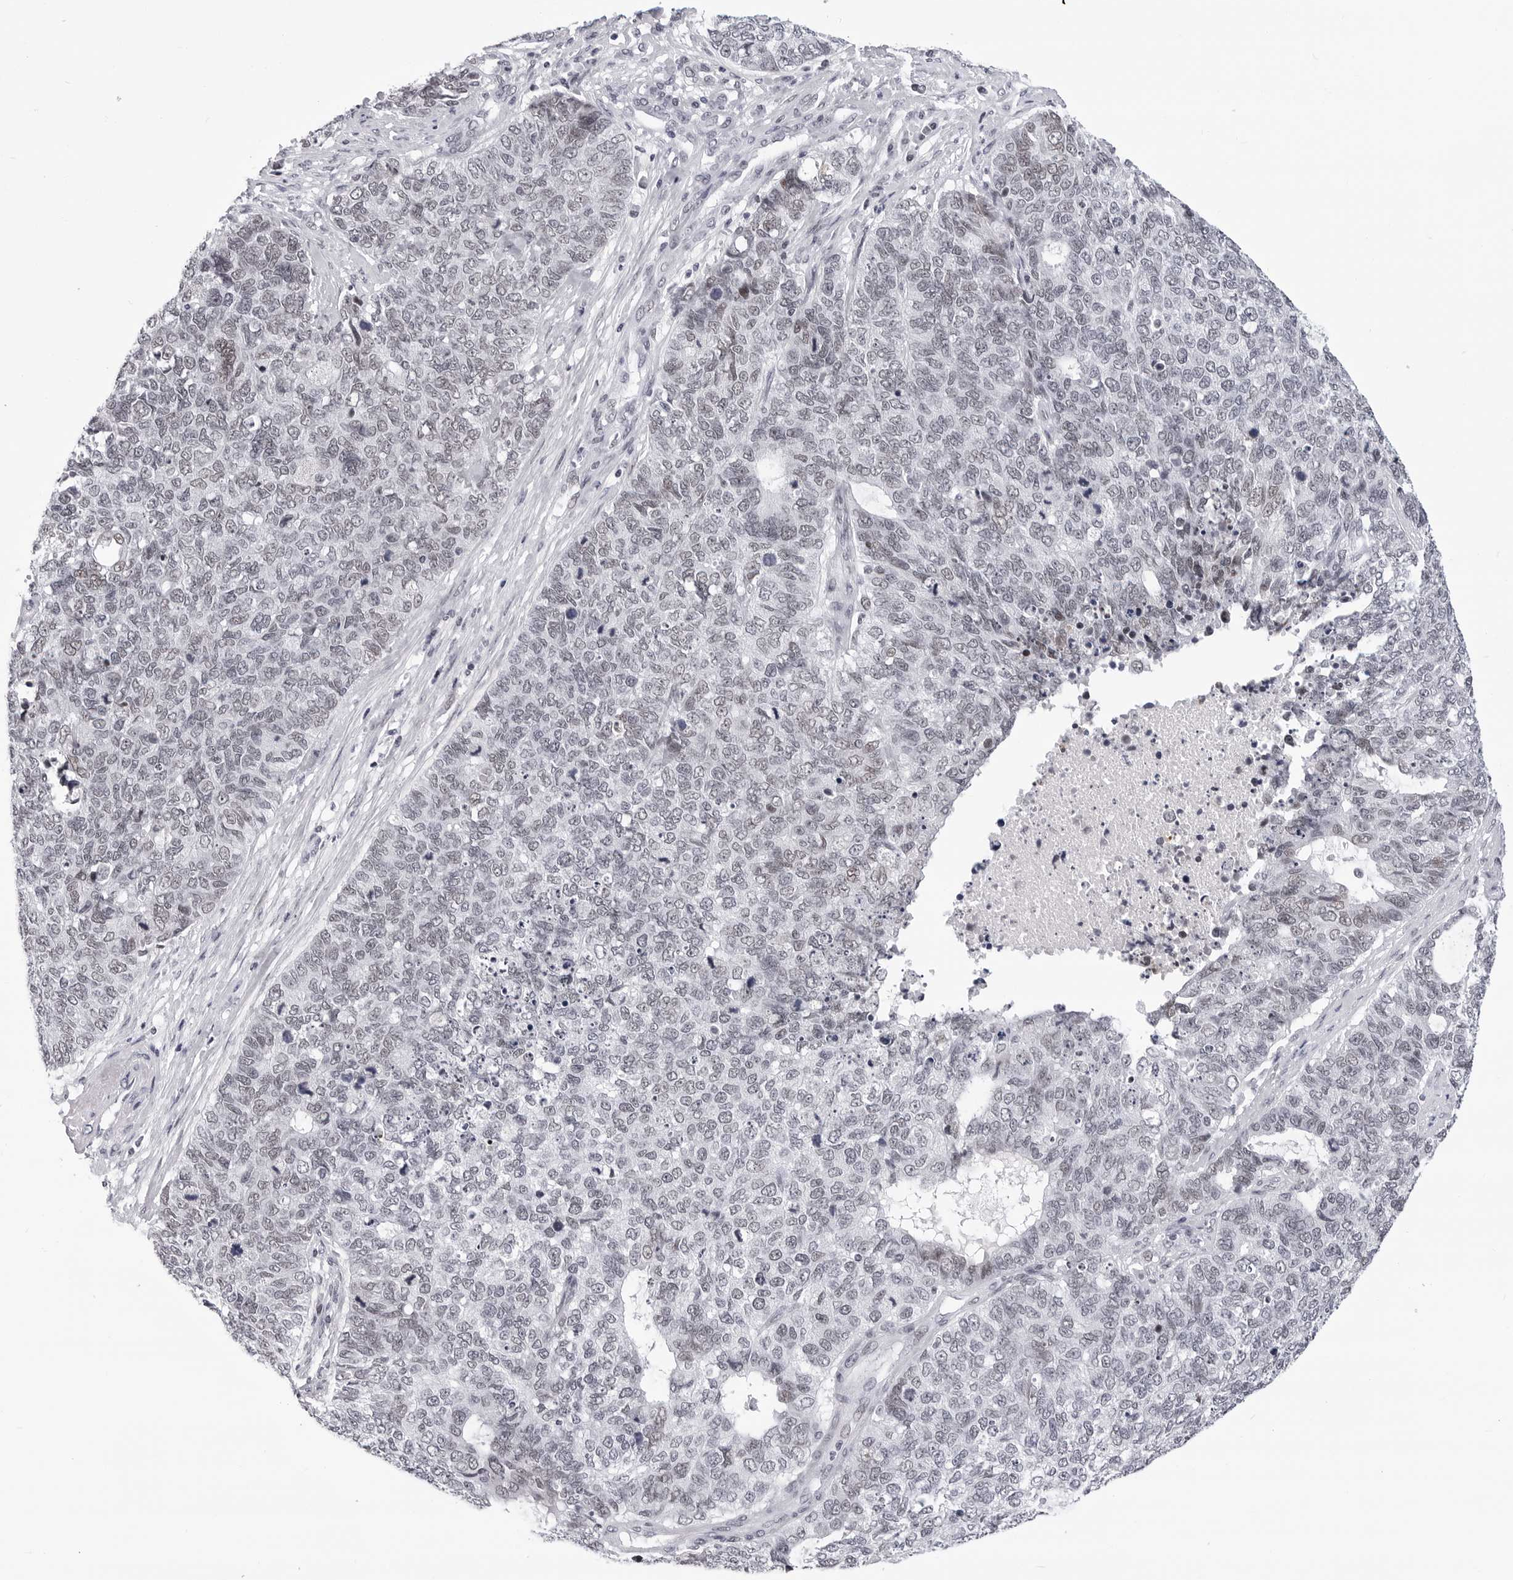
{"staining": {"intensity": "weak", "quantity": "<25%", "location": "nuclear"}, "tissue": "cervical cancer", "cell_type": "Tumor cells", "image_type": "cancer", "snomed": [{"axis": "morphology", "description": "Squamous cell carcinoma, NOS"}, {"axis": "topography", "description": "Cervix"}], "caption": "DAB immunohistochemical staining of human cervical cancer demonstrates no significant staining in tumor cells.", "gene": "SF3B4", "patient": {"sex": "female", "age": 63}}